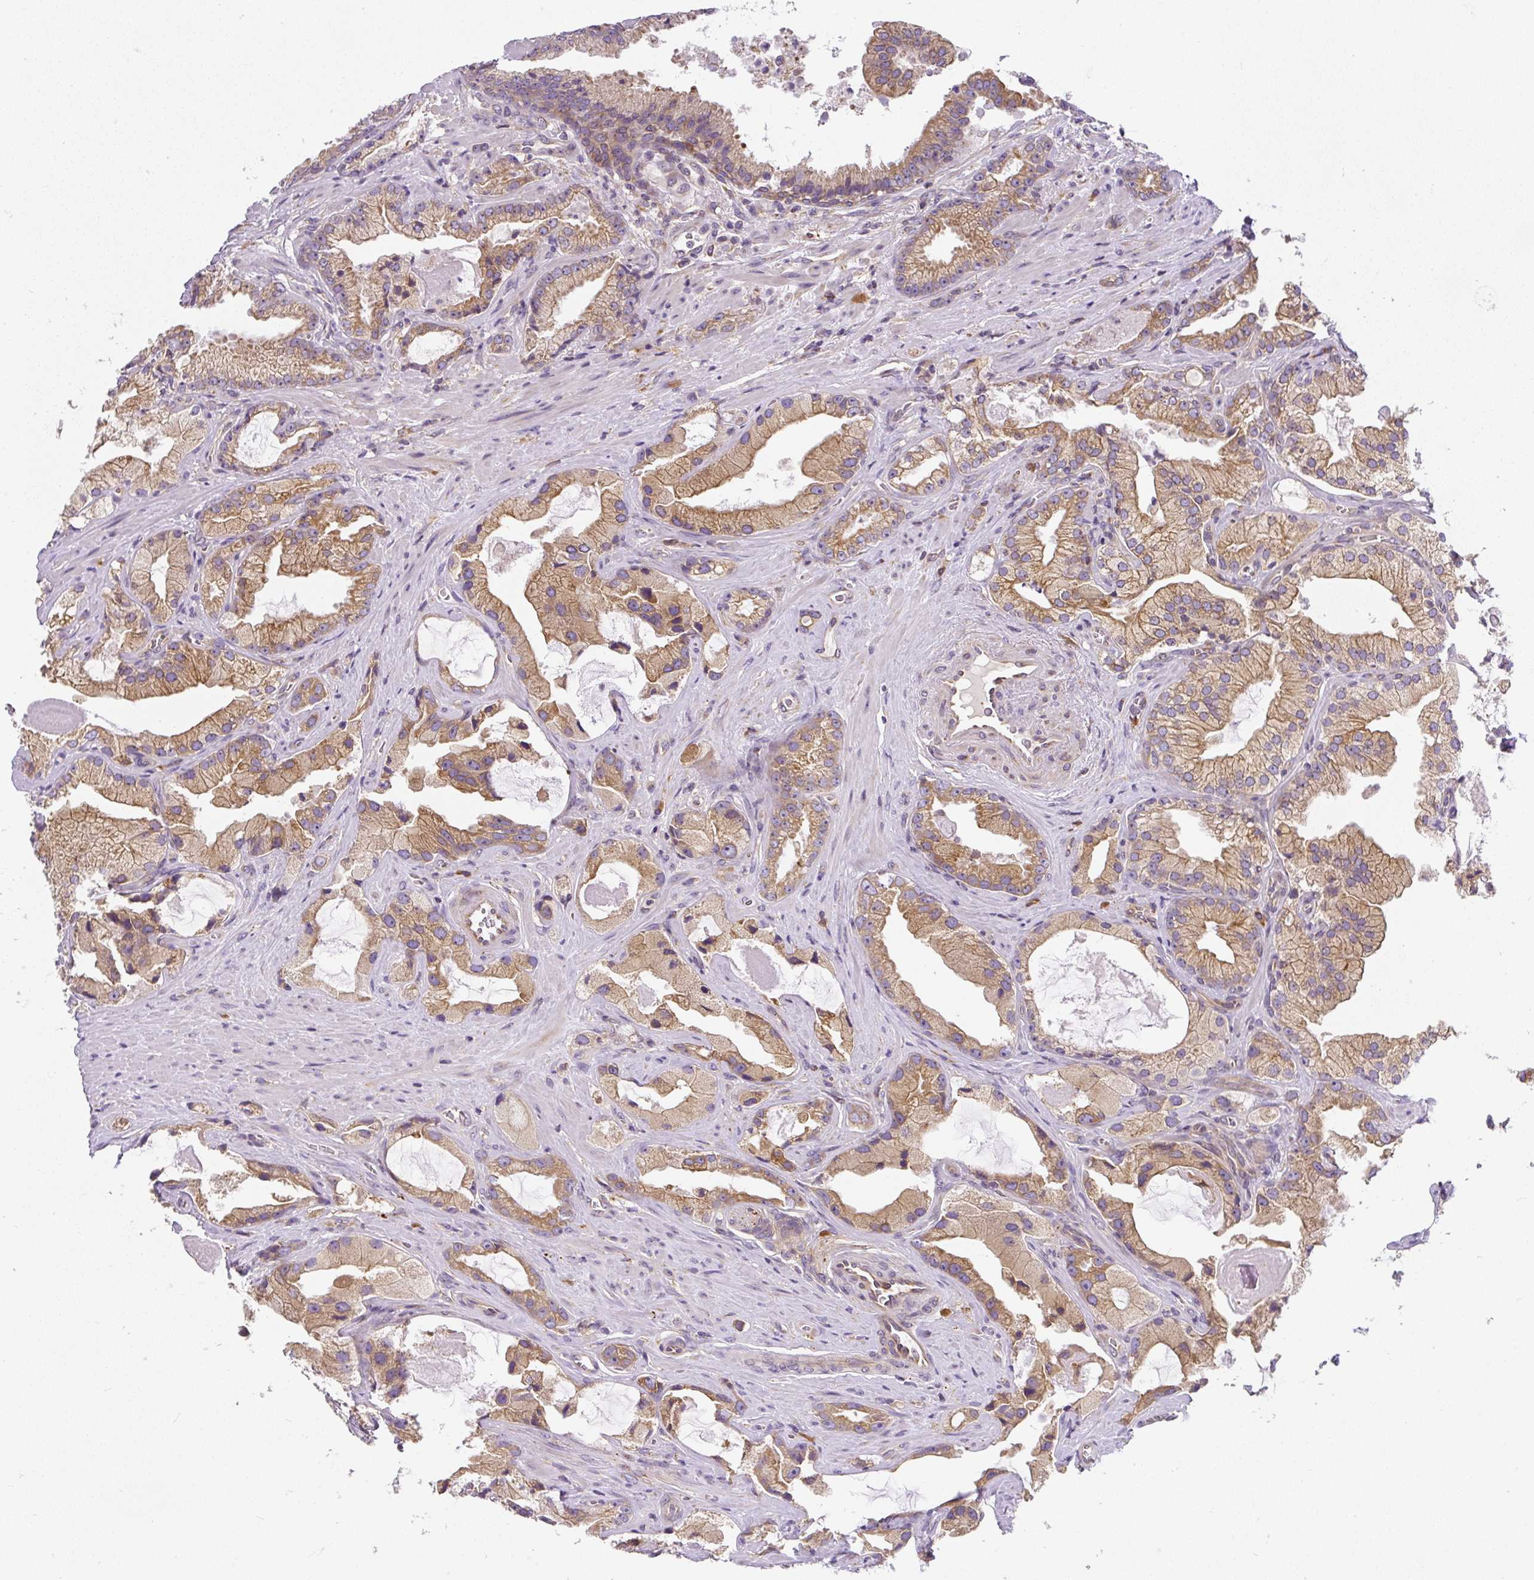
{"staining": {"intensity": "moderate", "quantity": ">75%", "location": "cytoplasmic/membranous"}, "tissue": "prostate cancer", "cell_type": "Tumor cells", "image_type": "cancer", "snomed": [{"axis": "morphology", "description": "Adenocarcinoma, High grade"}, {"axis": "topography", "description": "Prostate"}], "caption": "IHC image of human prostate cancer (adenocarcinoma (high-grade)) stained for a protein (brown), which demonstrates medium levels of moderate cytoplasmic/membranous expression in approximately >75% of tumor cells.", "gene": "CYP20A1", "patient": {"sex": "male", "age": 68}}